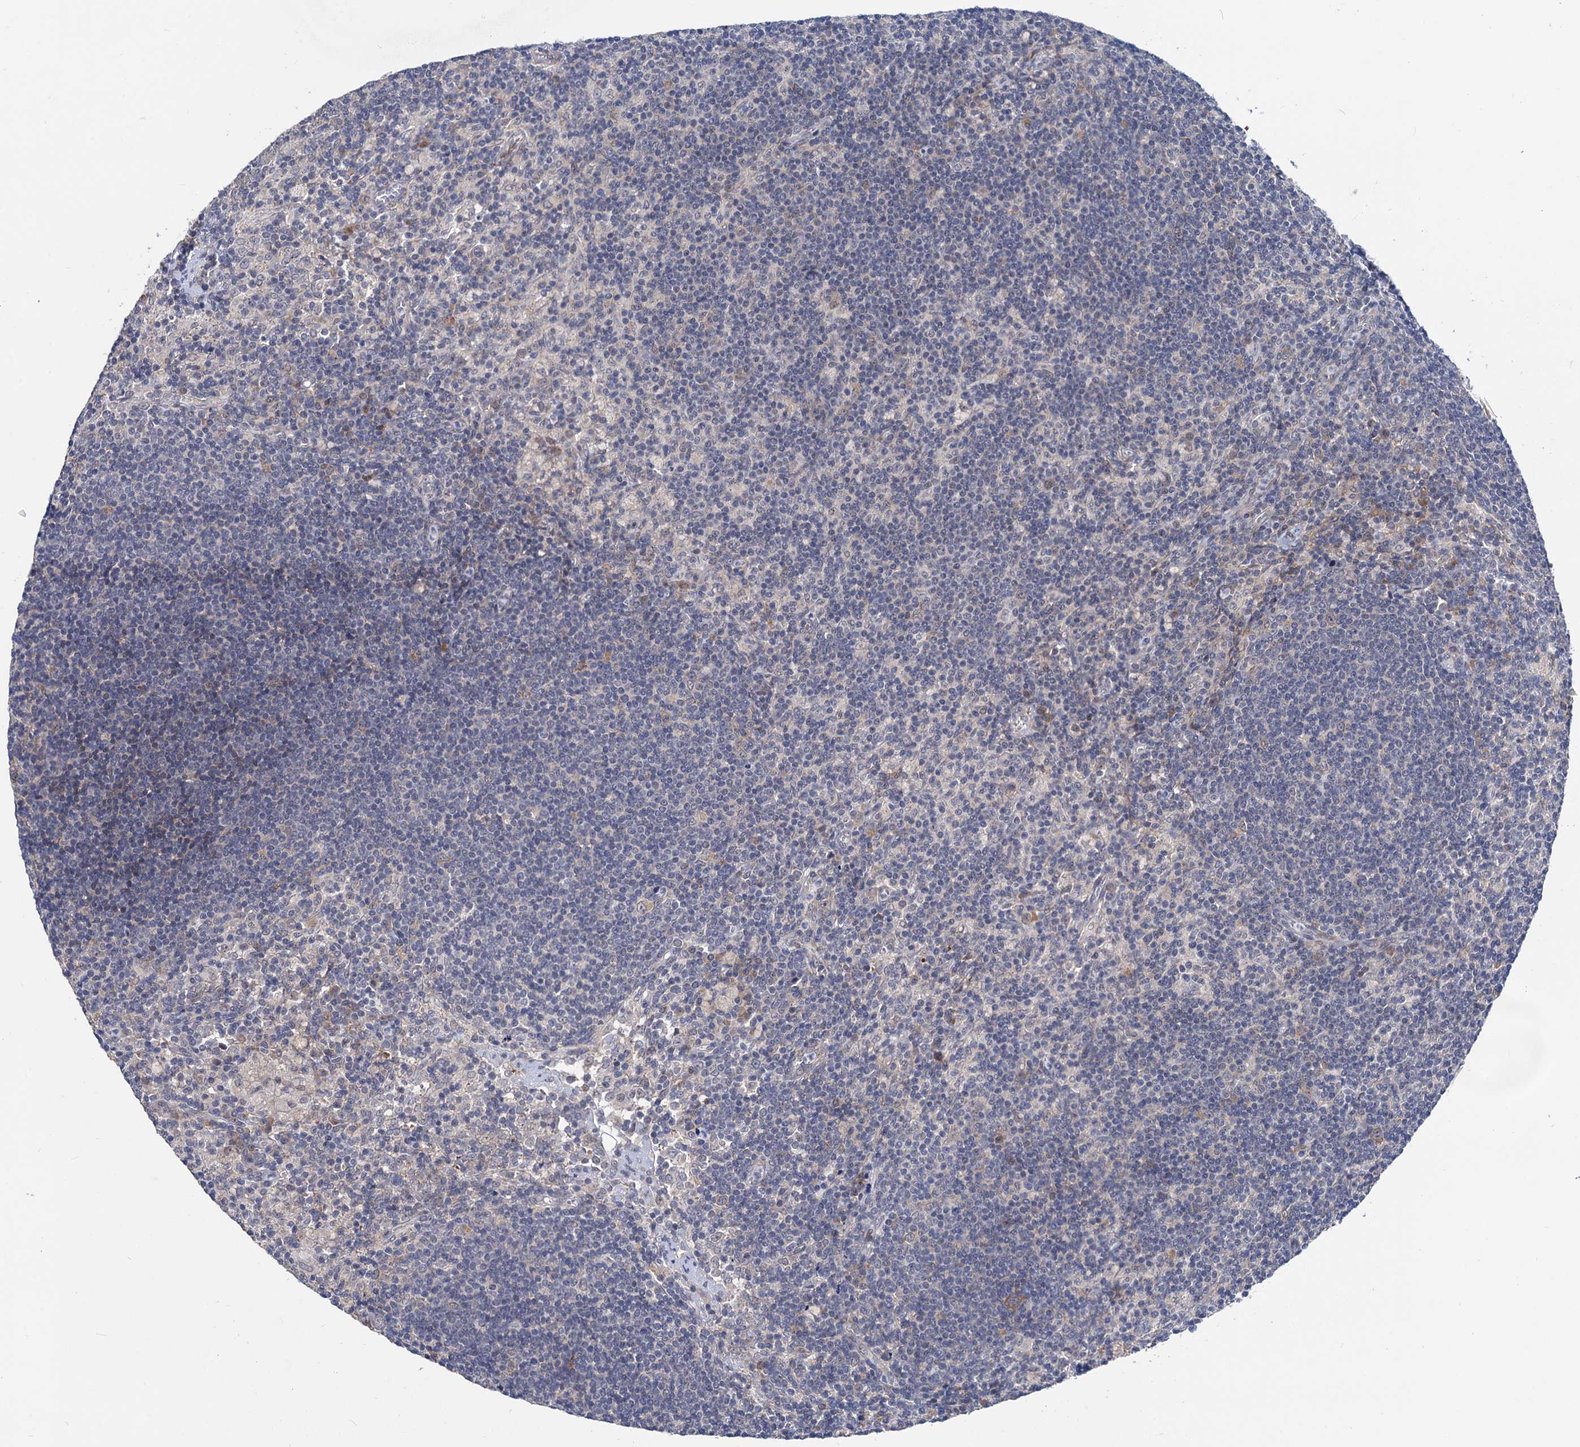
{"staining": {"intensity": "negative", "quantity": "none", "location": "none"}, "tissue": "lymph node", "cell_type": "Germinal center cells", "image_type": "normal", "snomed": [{"axis": "morphology", "description": "Normal tissue, NOS"}, {"axis": "topography", "description": "Lymph node"}], "caption": "Micrograph shows no significant protein staining in germinal center cells of unremarkable lymph node. (Stains: DAB immunohistochemistry (IHC) with hematoxylin counter stain, Microscopy: brightfield microscopy at high magnification).", "gene": "CAPRIN2", "patient": {"sex": "male", "age": 69}}